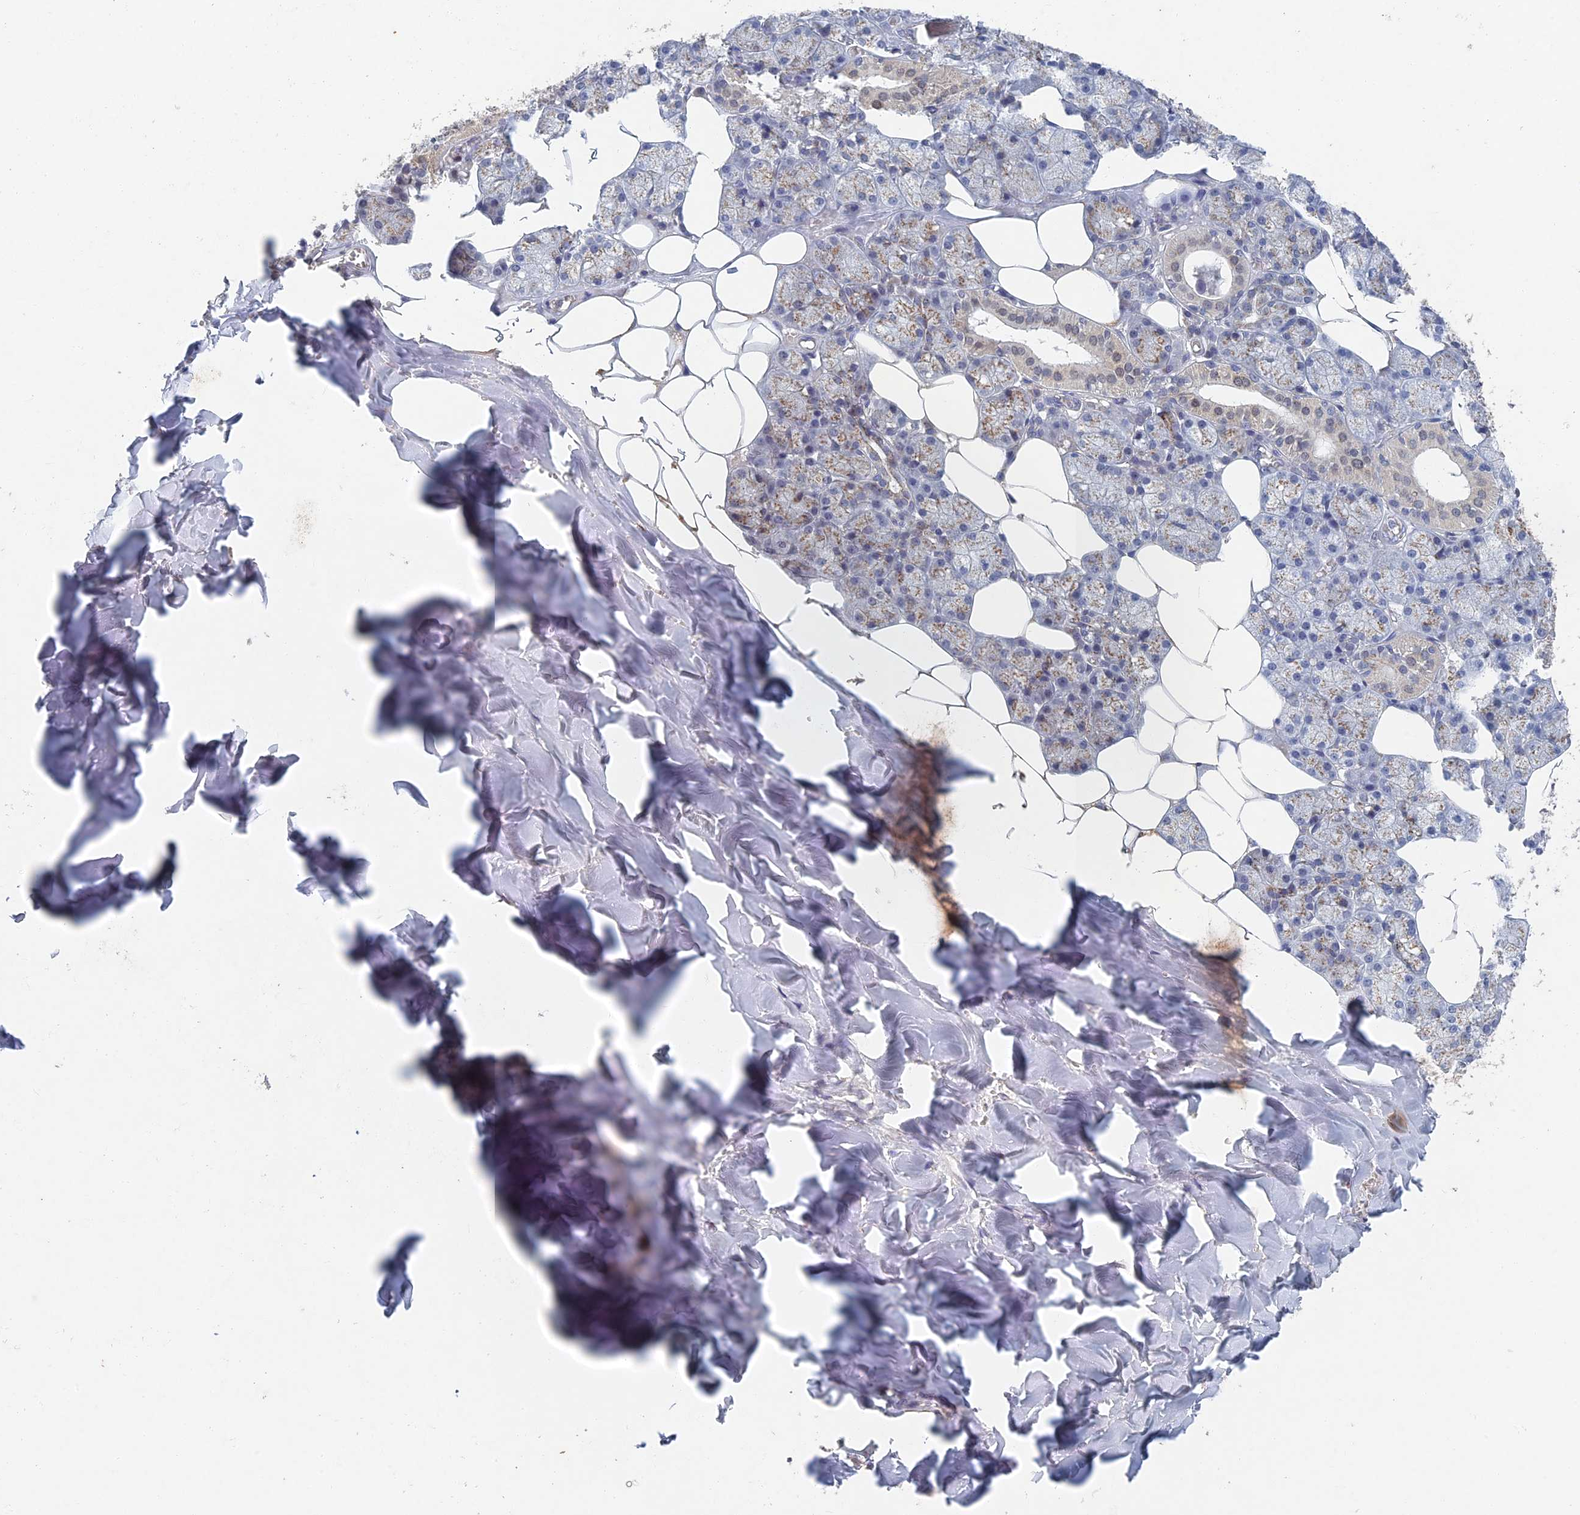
{"staining": {"intensity": "moderate", "quantity": "<25%", "location": "cytoplasmic/membranous,nuclear"}, "tissue": "salivary gland", "cell_type": "Glandular cells", "image_type": "normal", "snomed": [{"axis": "morphology", "description": "Normal tissue, NOS"}, {"axis": "topography", "description": "Salivary gland"}], "caption": "Immunohistochemistry (IHC) (DAB (3,3'-diaminobenzidine)) staining of normal human salivary gland reveals moderate cytoplasmic/membranous,nuclear protein positivity in approximately <25% of glandular cells. The protein is shown in brown color, while the nuclei are stained blue.", "gene": "GNA15", "patient": {"sex": "male", "age": 62}}